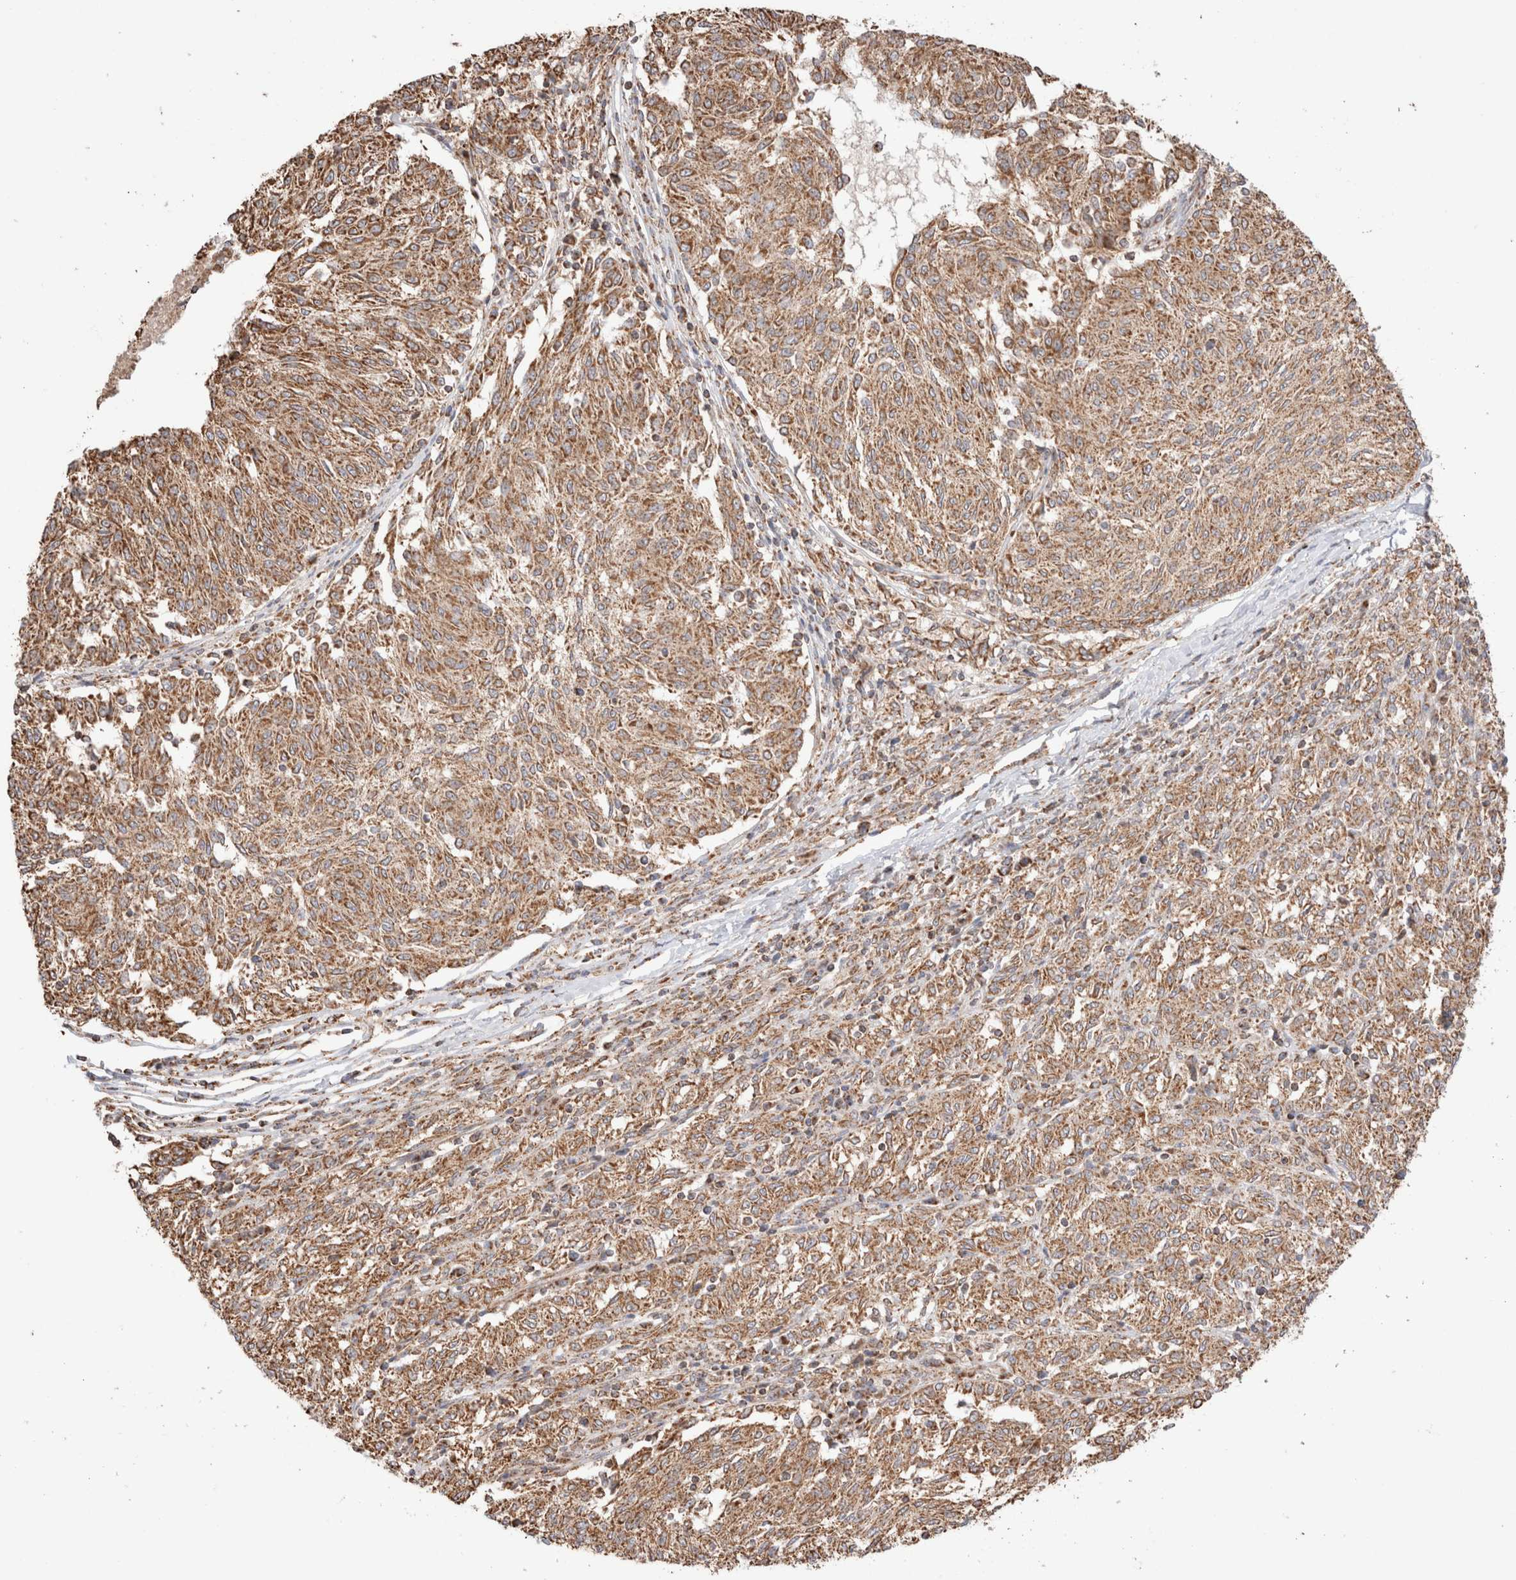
{"staining": {"intensity": "moderate", "quantity": ">75%", "location": "cytoplasmic/membranous"}, "tissue": "melanoma", "cell_type": "Tumor cells", "image_type": "cancer", "snomed": [{"axis": "morphology", "description": "Malignant melanoma, NOS"}, {"axis": "topography", "description": "Skin"}], "caption": "Brown immunohistochemical staining in human malignant melanoma demonstrates moderate cytoplasmic/membranous staining in about >75% of tumor cells. The staining was performed using DAB, with brown indicating positive protein expression. Nuclei are stained blue with hematoxylin.", "gene": "TMPPE", "patient": {"sex": "female", "age": 72}}